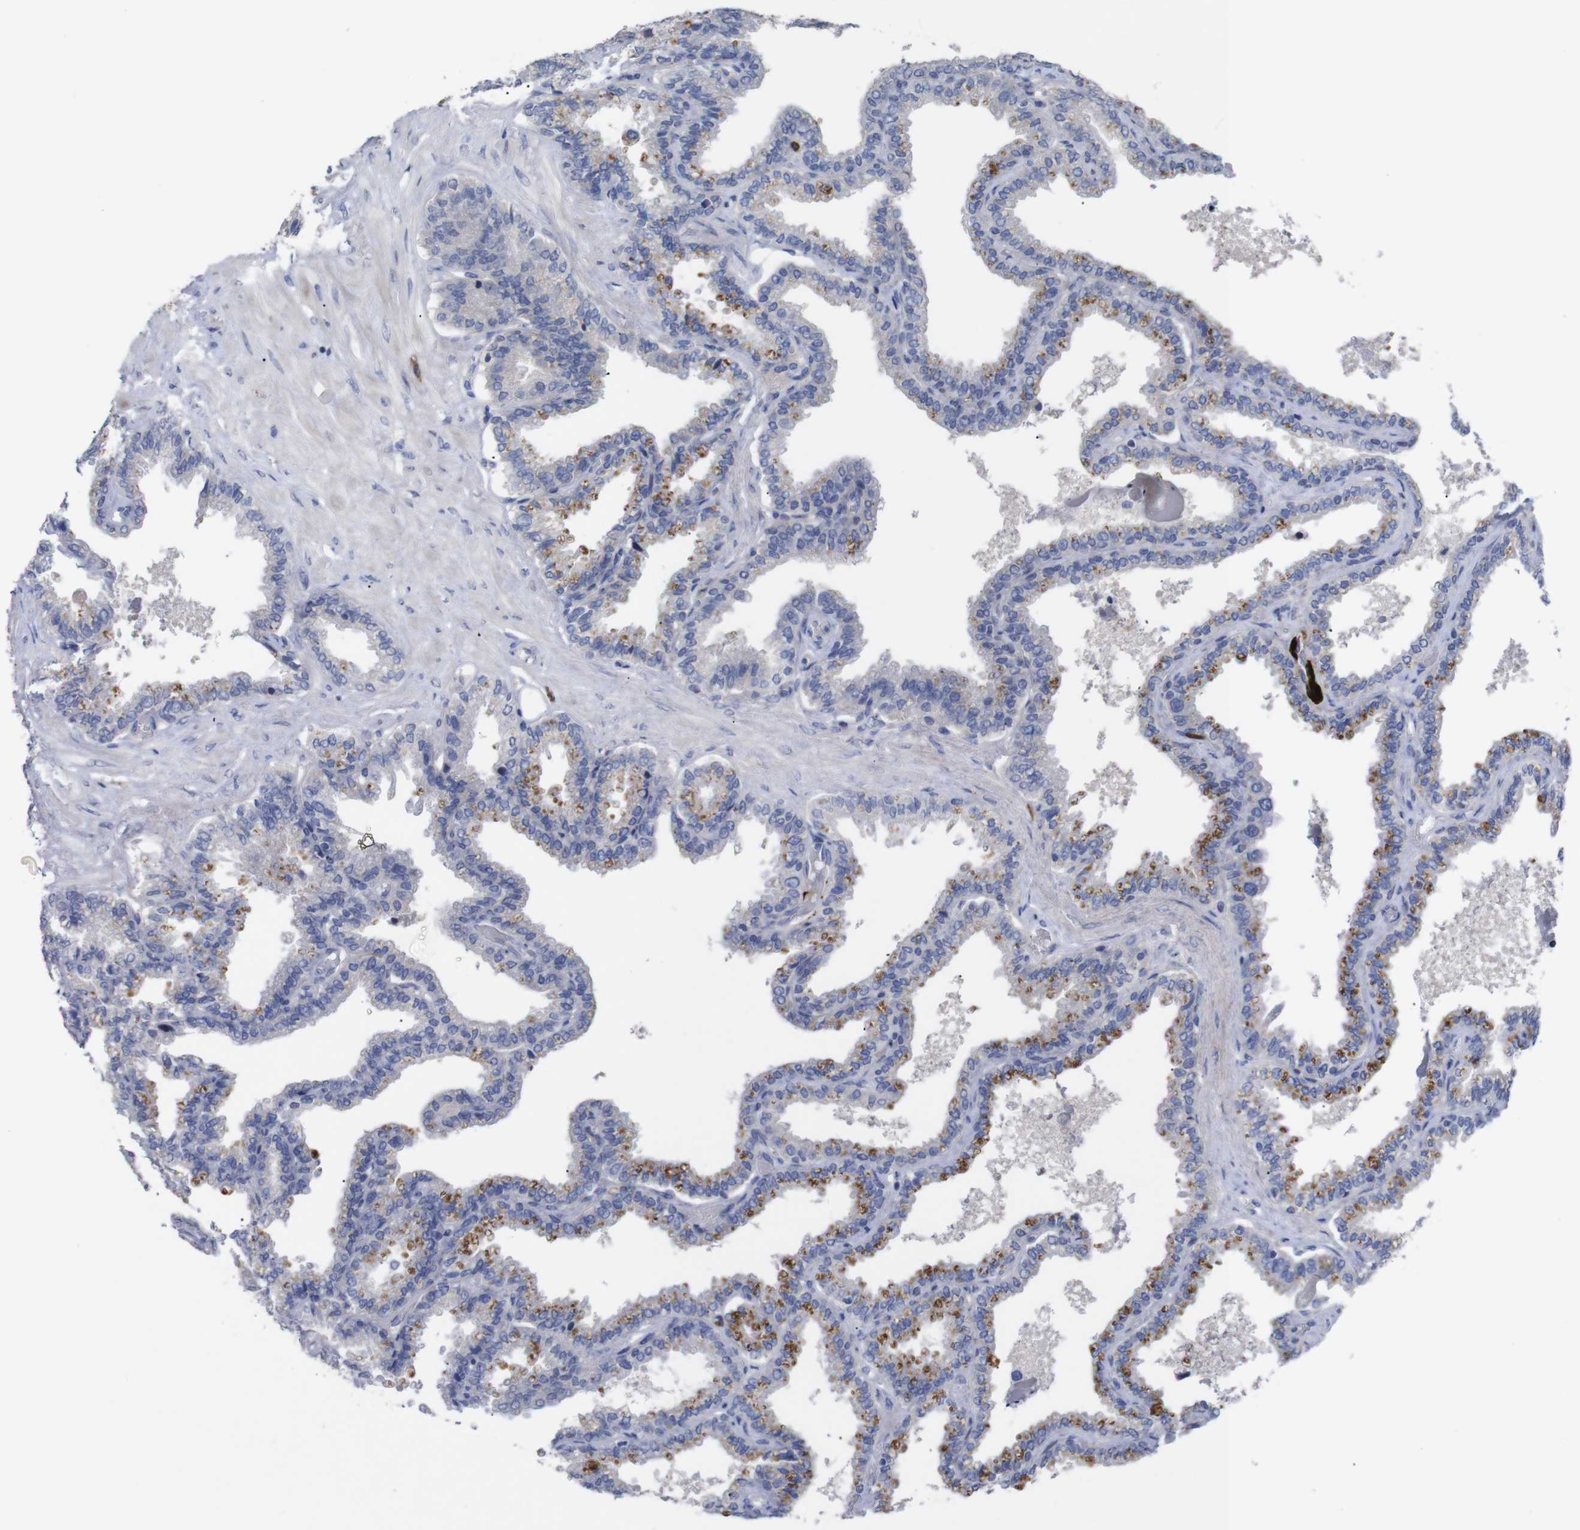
{"staining": {"intensity": "negative", "quantity": "none", "location": "none"}, "tissue": "seminal vesicle", "cell_type": "Glandular cells", "image_type": "normal", "snomed": [{"axis": "morphology", "description": "Normal tissue, NOS"}, {"axis": "topography", "description": "Seminal veicle"}], "caption": "An image of seminal vesicle stained for a protein reveals no brown staining in glandular cells.", "gene": "C5AR1", "patient": {"sex": "male", "age": 46}}